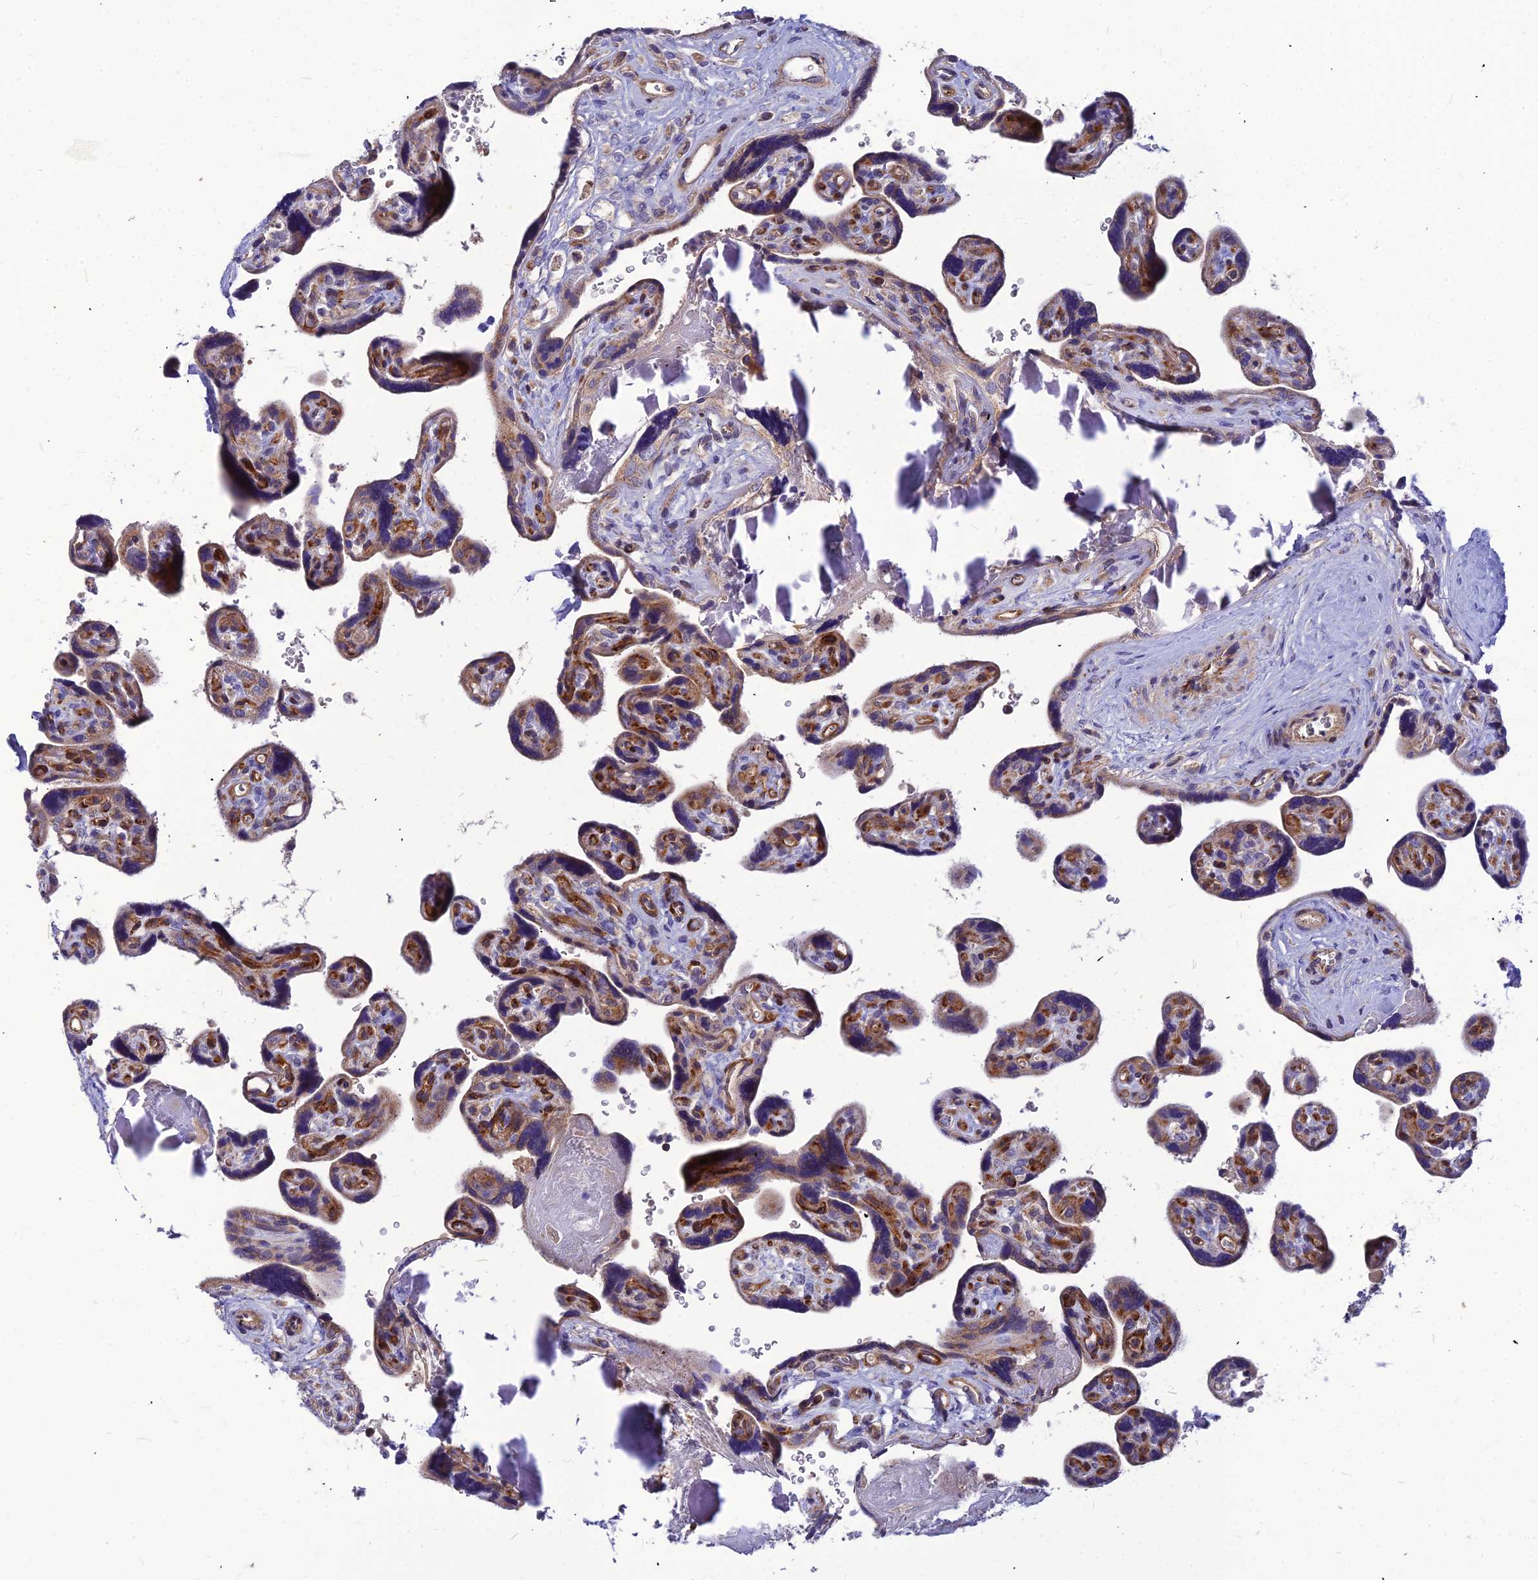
{"staining": {"intensity": "moderate", "quantity": "25%-75%", "location": "cytoplasmic/membranous"}, "tissue": "placenta", "cell_type": "Trophoblastic cells", "image_type": "normal", "snomed": [{"axis": "morphology", "description": "Normal tissue, NOS"}, {"axis": "topography", "description": "Placenta"}], "caption": "A medium amount of moderate cytoplasmic/membranous positivity is identified in approximately 25%-75% of trophoblastic cells in unremarkable placenta. The protein is shown in brown color, while the nuclei are stained blue.", "gene": "ASPHD1", "patient": {"sex": "female", "age": 39}}